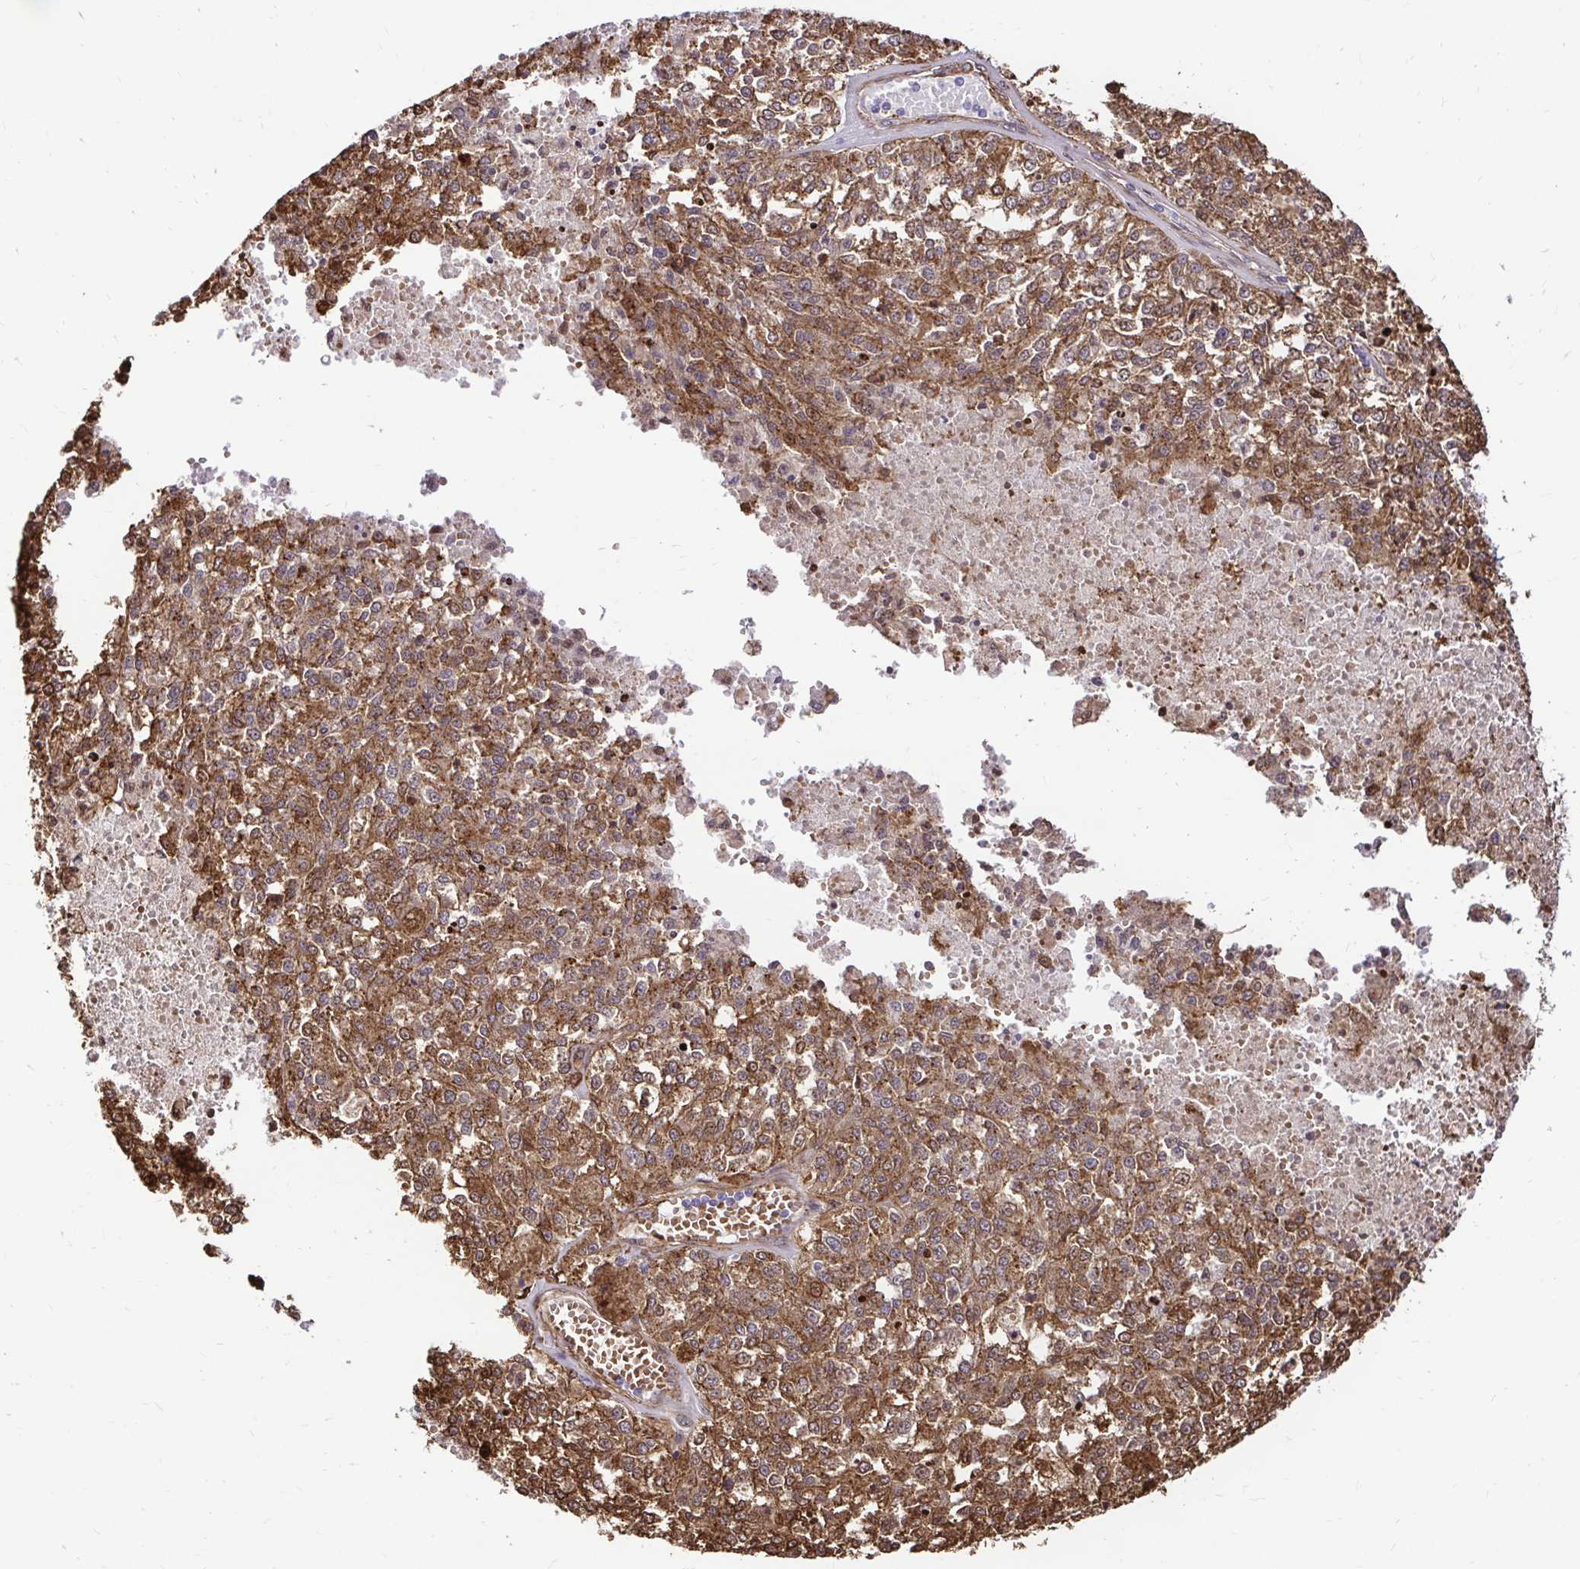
{"staining": {"intensity": "moderate", "quantity": ">75%", "location": "cytoplasmic/membranous,nuclear"}, "tissue": "melanoma", "cell_type": "Tumor cells", "image_type": "cancer", "snomed": [{"axis": "morphology", "description": "Malignant melanoma, Metastatic site"}, {"axis": "topography", "description": "Lymph node"}], "caption": "Malignant melanoma (metastatic site) stained for a protein demonstrates moderate cytoplasmic/membranous and nuclear positivity in tumor cells.", "gene": "GSN", "patient": {"sex": "female", "age": 64}}